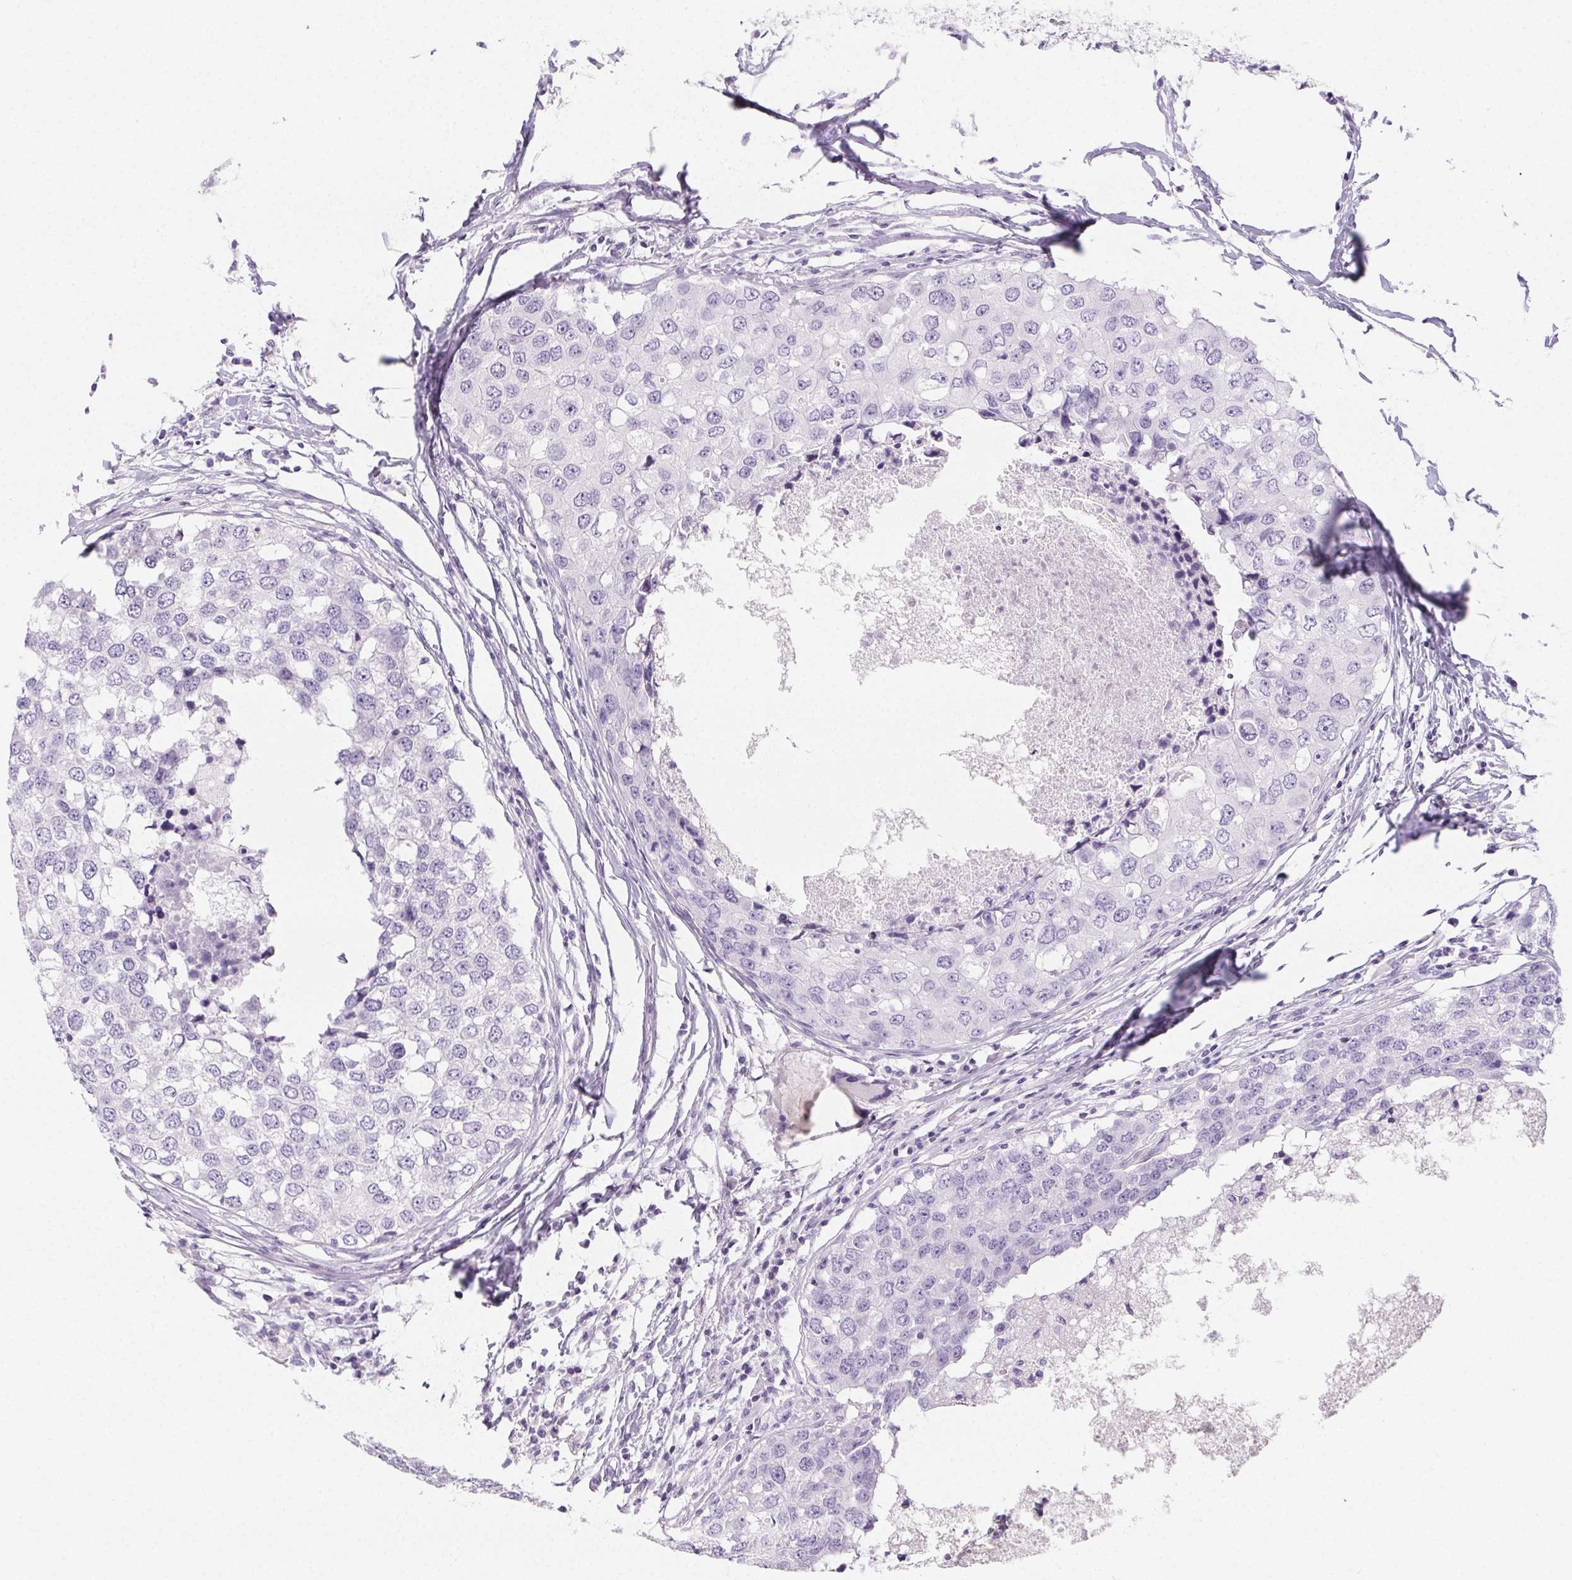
{"staining": {"intensity": "negative", "quantity": "none", "location": "none"}, "tissue": "breast cancer", "cell_type": "Tumor cells", "image_type": "cancer", "snomed": [{"axis": "morphology", "description": "Duct carcinoma"}, {"axis": "topography", "description": "Breast"}], "caption": "The photomicrograph exhibits no significant positivity in tumor cells of infiltrating ductal carcinoma (breast).", "gene": "BEND2", "patient": {"sex": "female", "age": 27}}